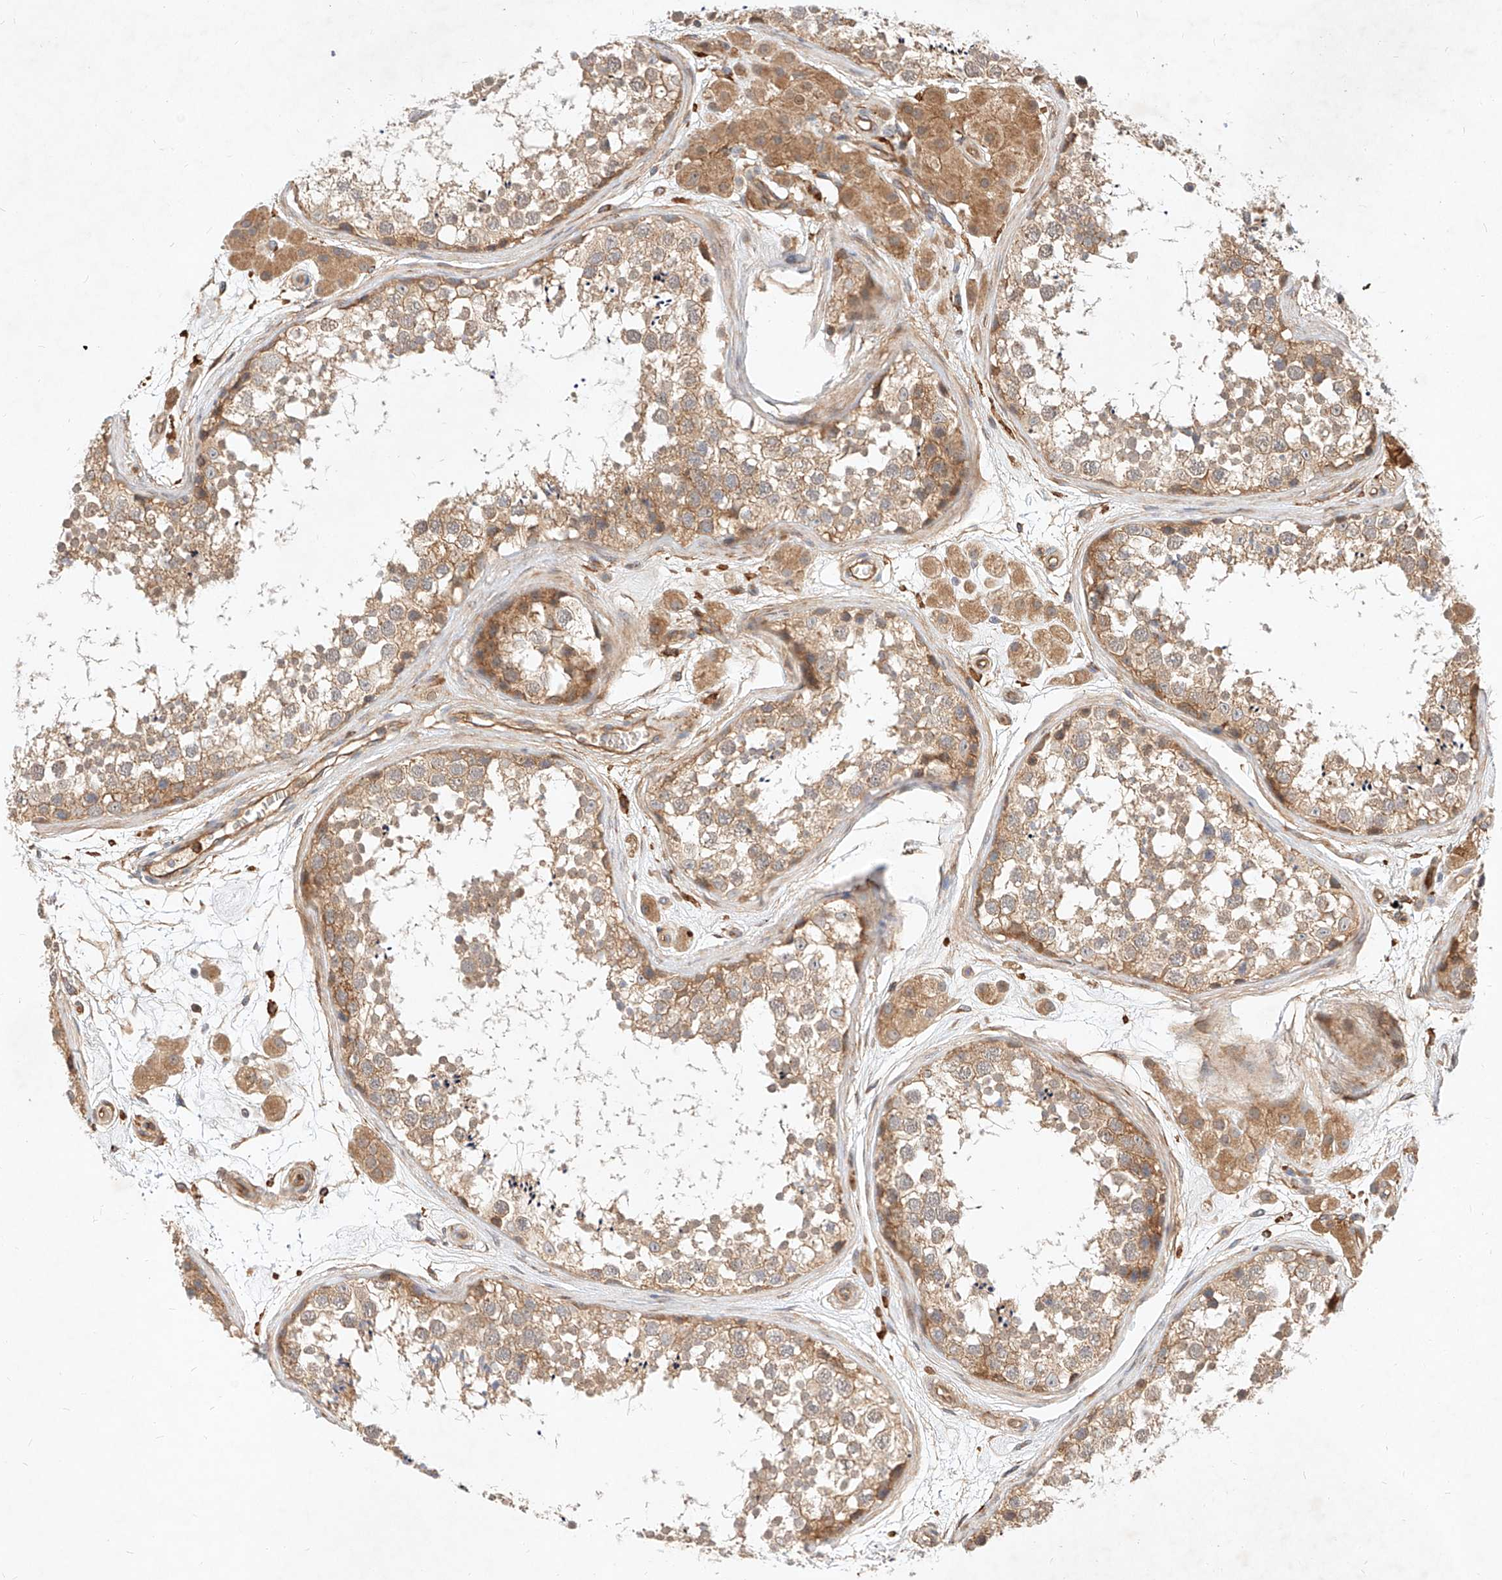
{"staining": {"intensity": "weak", "quantity": "25%-75%", "location": "cytoplasmic/membranous"}, "tissue": "testis", "cell_type": "Cells in seminiferous ducts", "image_type": "normal", "snomed": [{"axis": "morphology", "description": "Normal tissue, NOS"}, {"axis": "topography", "description": "Testis"}], "caption": "Immunohistochemical staining of normal human testis exhibits 25%-75% levels of weak cytoplasmic/membranous protein staining in approximately 25%-75% of cells in seminiferous ducts. The staining is performed using DAB brown chromogen to label protein expression. The nuclei are counter-stained blue using hematoxylin.", "gene": "NFAM1", "patient": {"sex": "male", "age": 56}}